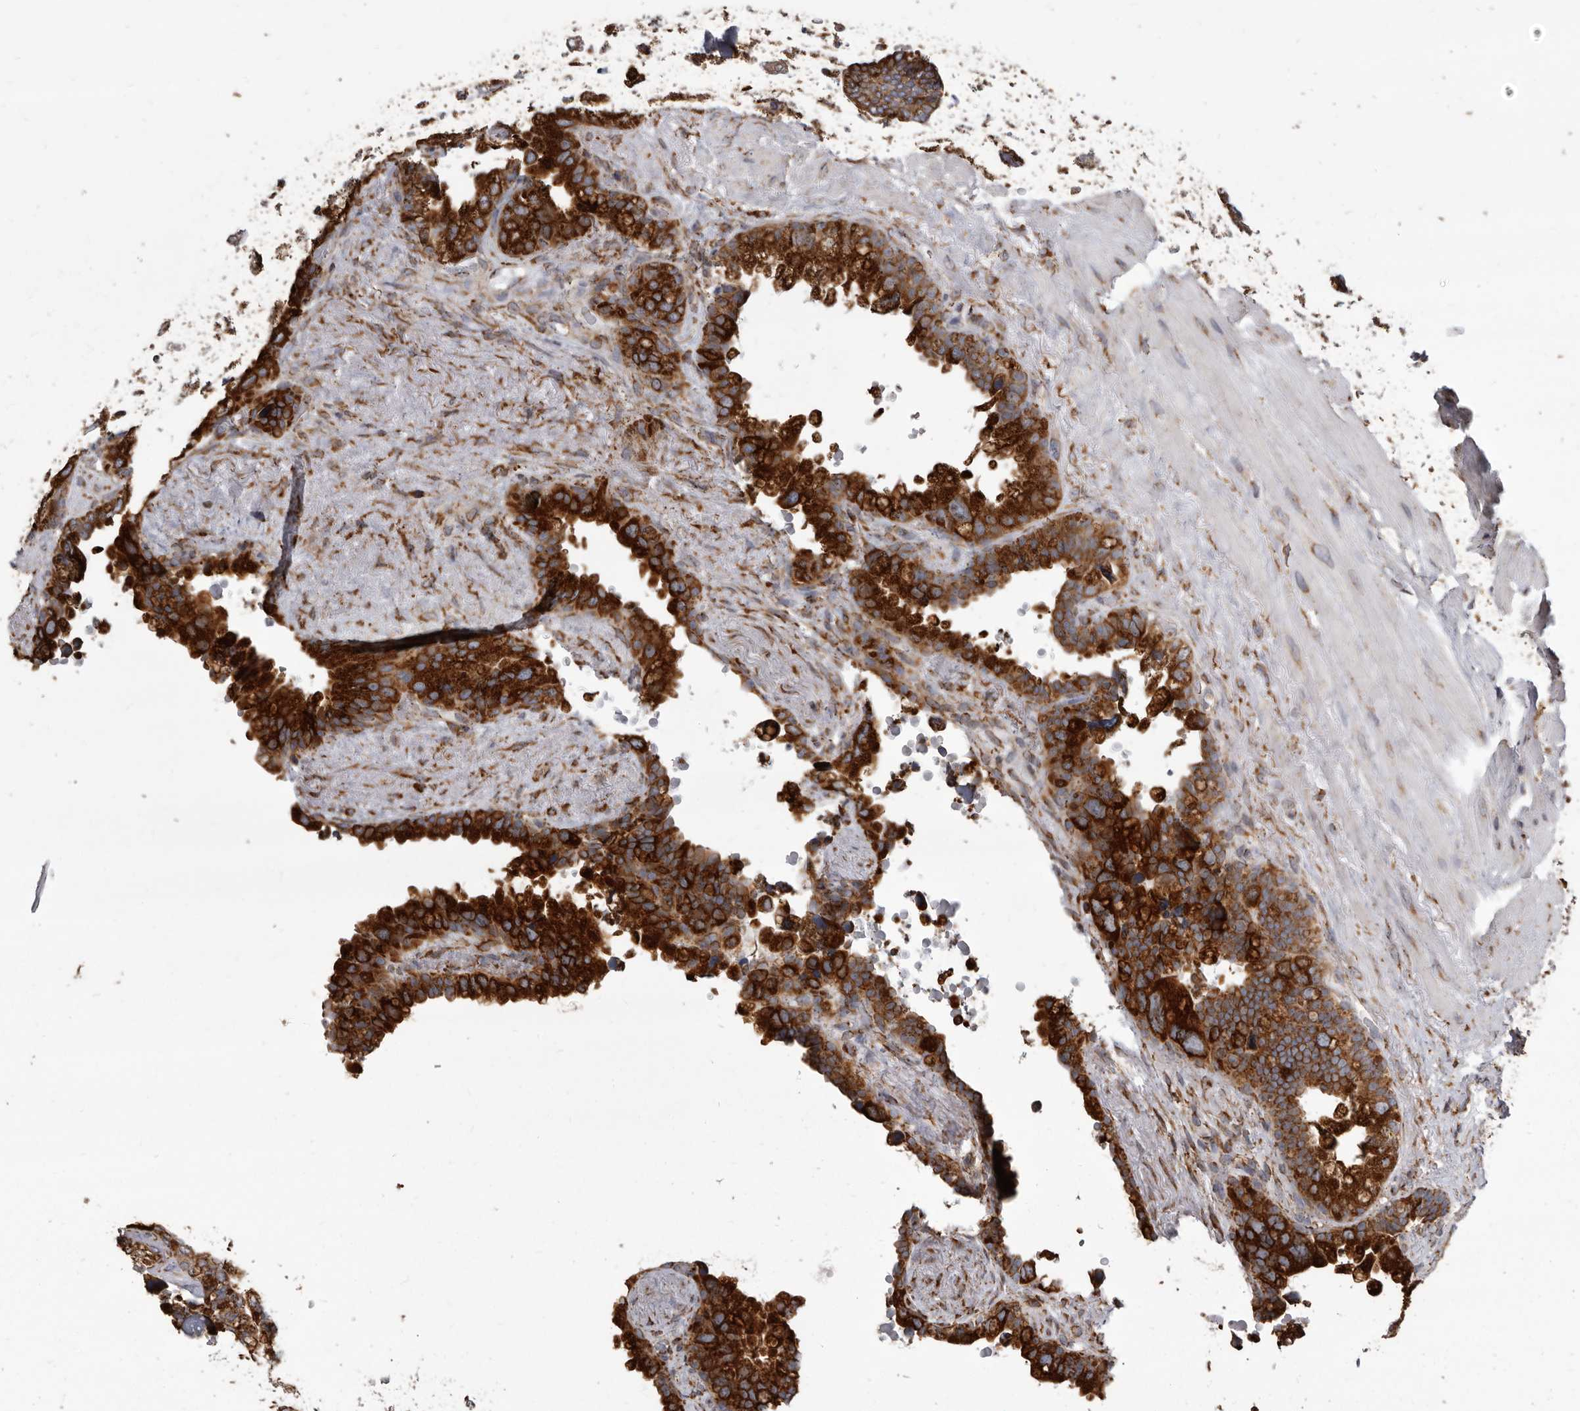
{"staining": {"intensity": "strong", "quantity": ">75%", "location": "cytoplasmic/membranous"}, "tissue": "seminal vesicle", "cell_type": "Glandular cells", "image_type": "normal", "snomed": [{"axis": "morphology", "description": "Normal tissue, NOS"}, {"axis": "topography", "description": "Seminal veicle"}], "caption": "About >75% of glandular cells in normal human seminal vesicle exhibit strong cytoplasmic/membranous protein positivity as visualized by brown immunohistochemical staining.", "gene": "CDK5RAP3", "patient": {"sex": "male", "age": 80}}